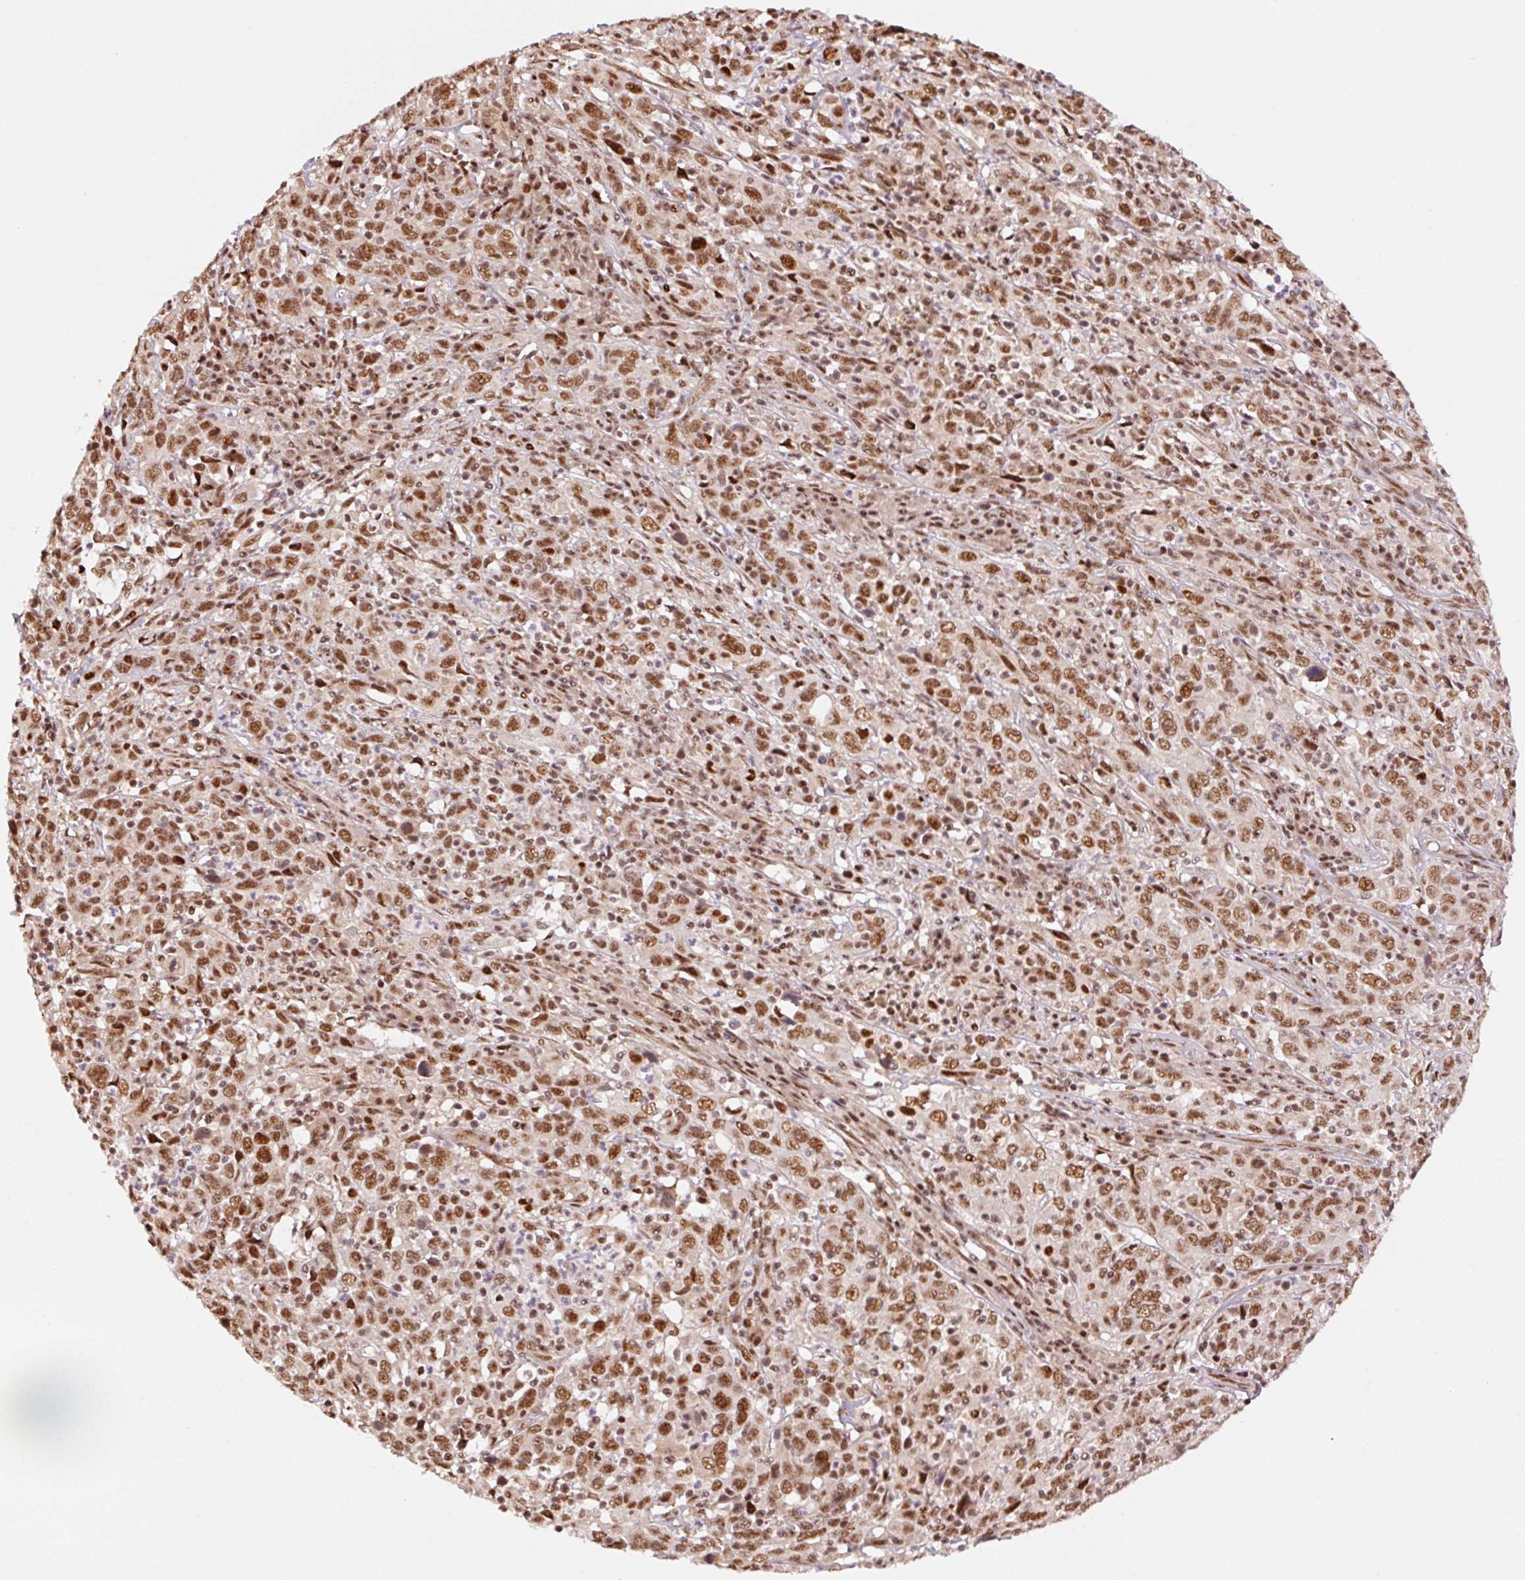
{"staining": {"intensity": "moderate", "quantity": ">75%", "location": "nuclear"}, "tissue": "cervical cancer", "cell_type": "Tumor cells", "image_type": "cancer", "snomed": [{"axis": "morphology", "description": "Squamous cell carcinoma, NOS"}, {"axis": "topography", "description": "Cervix"}], "caption": "Immunohistochemical staining of cervical squamous cell carcinoma reveals moderate nuclear protein positivity in approximately >75% of tumor cells.", "gene": "INTS8", "patient": {"sex": "female", "age": 46}}